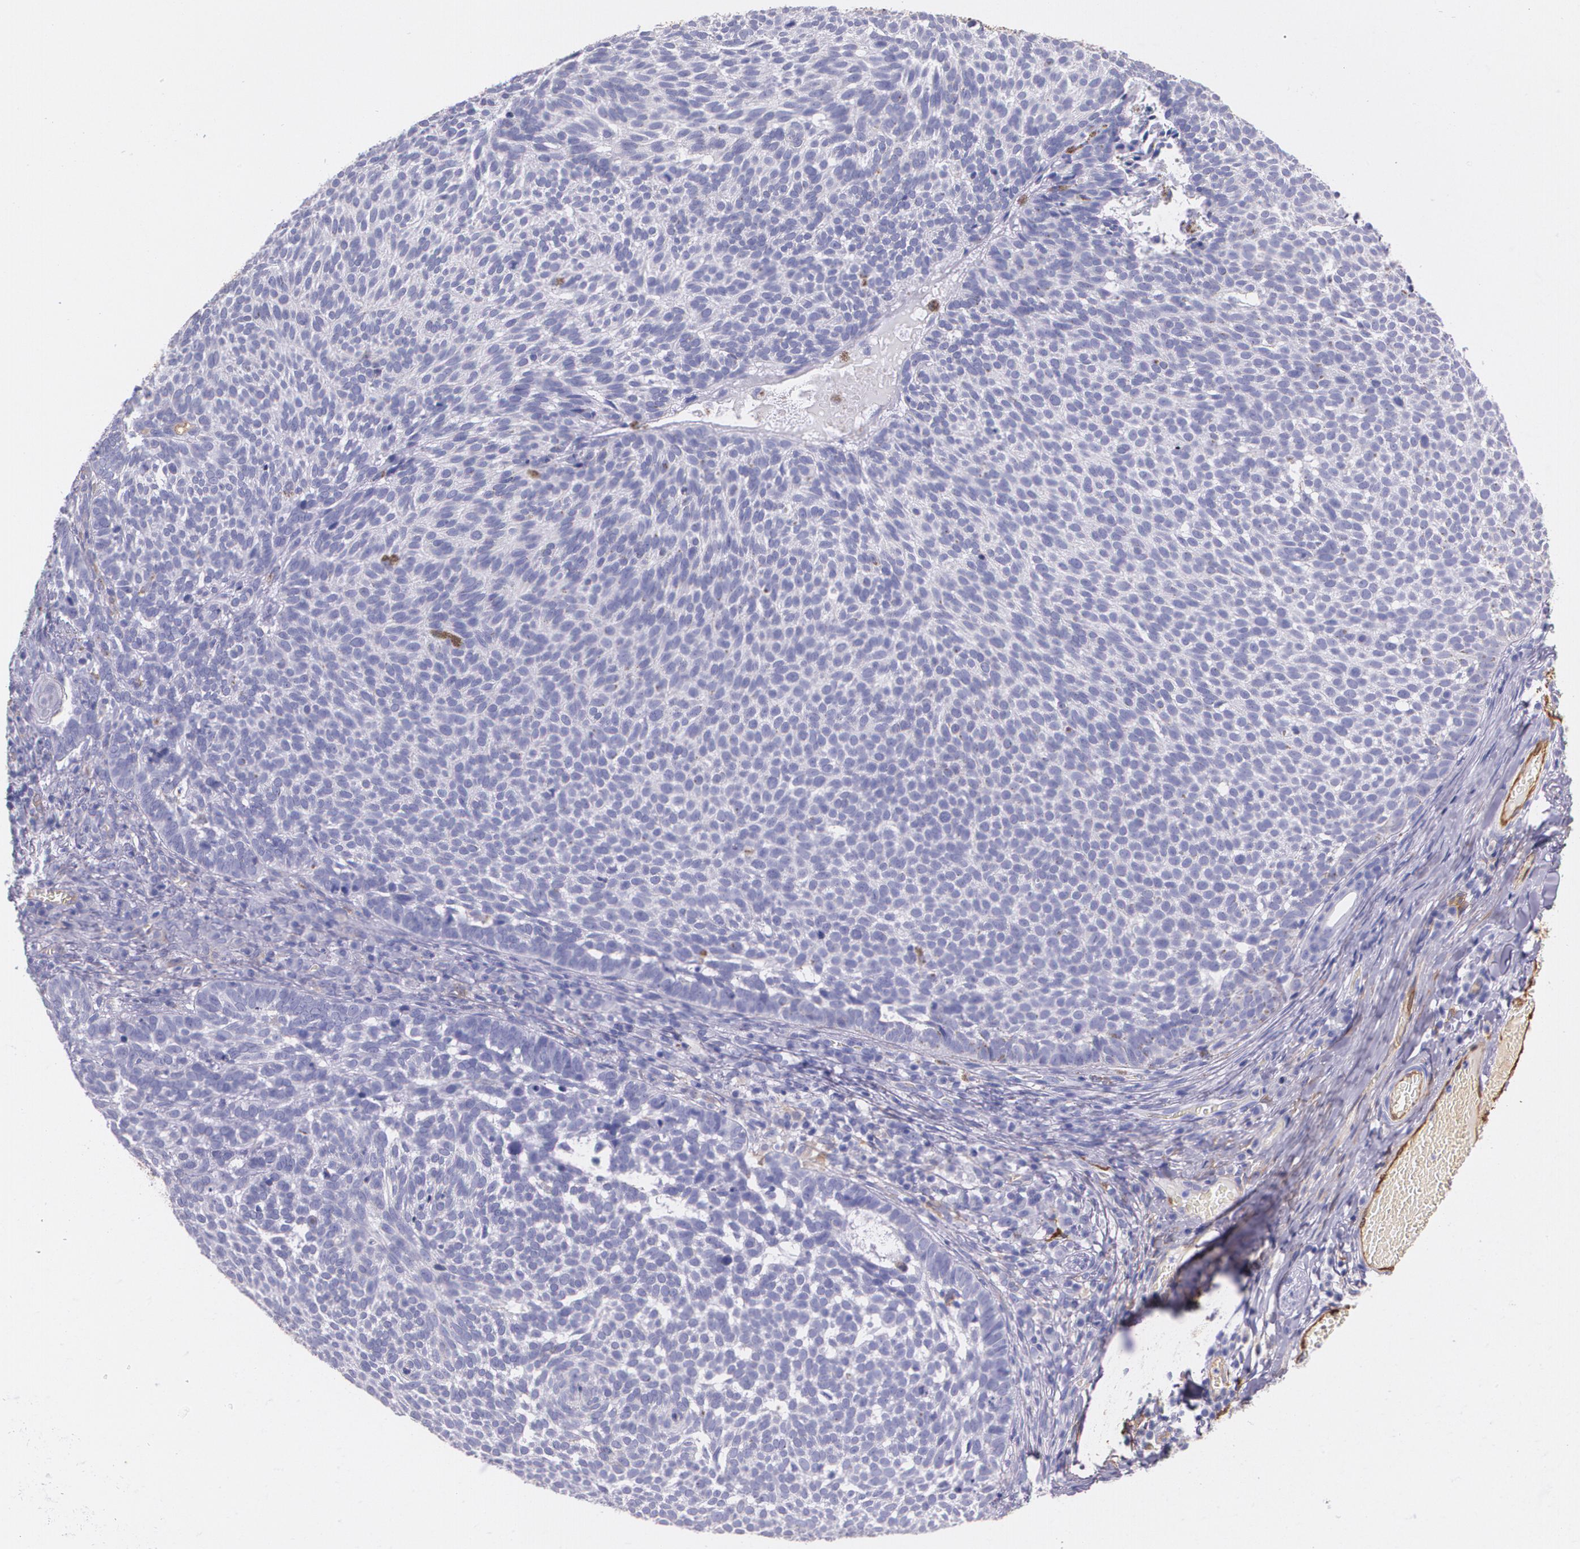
{"staining": {"intensity": "negative", "quantity": "none", "location": "none"}, "tissue": "skin cancer", "cell_type": "Tumor cells", "image_type": "cancer", "snomed": [{"axis": "morphology", "description": "Basal cell carcinoma"}, {"axis": "topography", "description": "Skin"}], "caption": "Immunohistochemistry (IHC) histopathology image of skin cancer stained for a protein (brown), which reveals no positivity in tumor cells. (IHC, brightfield microscopy, high magnification).", "gene": "MMP2", "patient": {"sex": "male", "age": 63}}